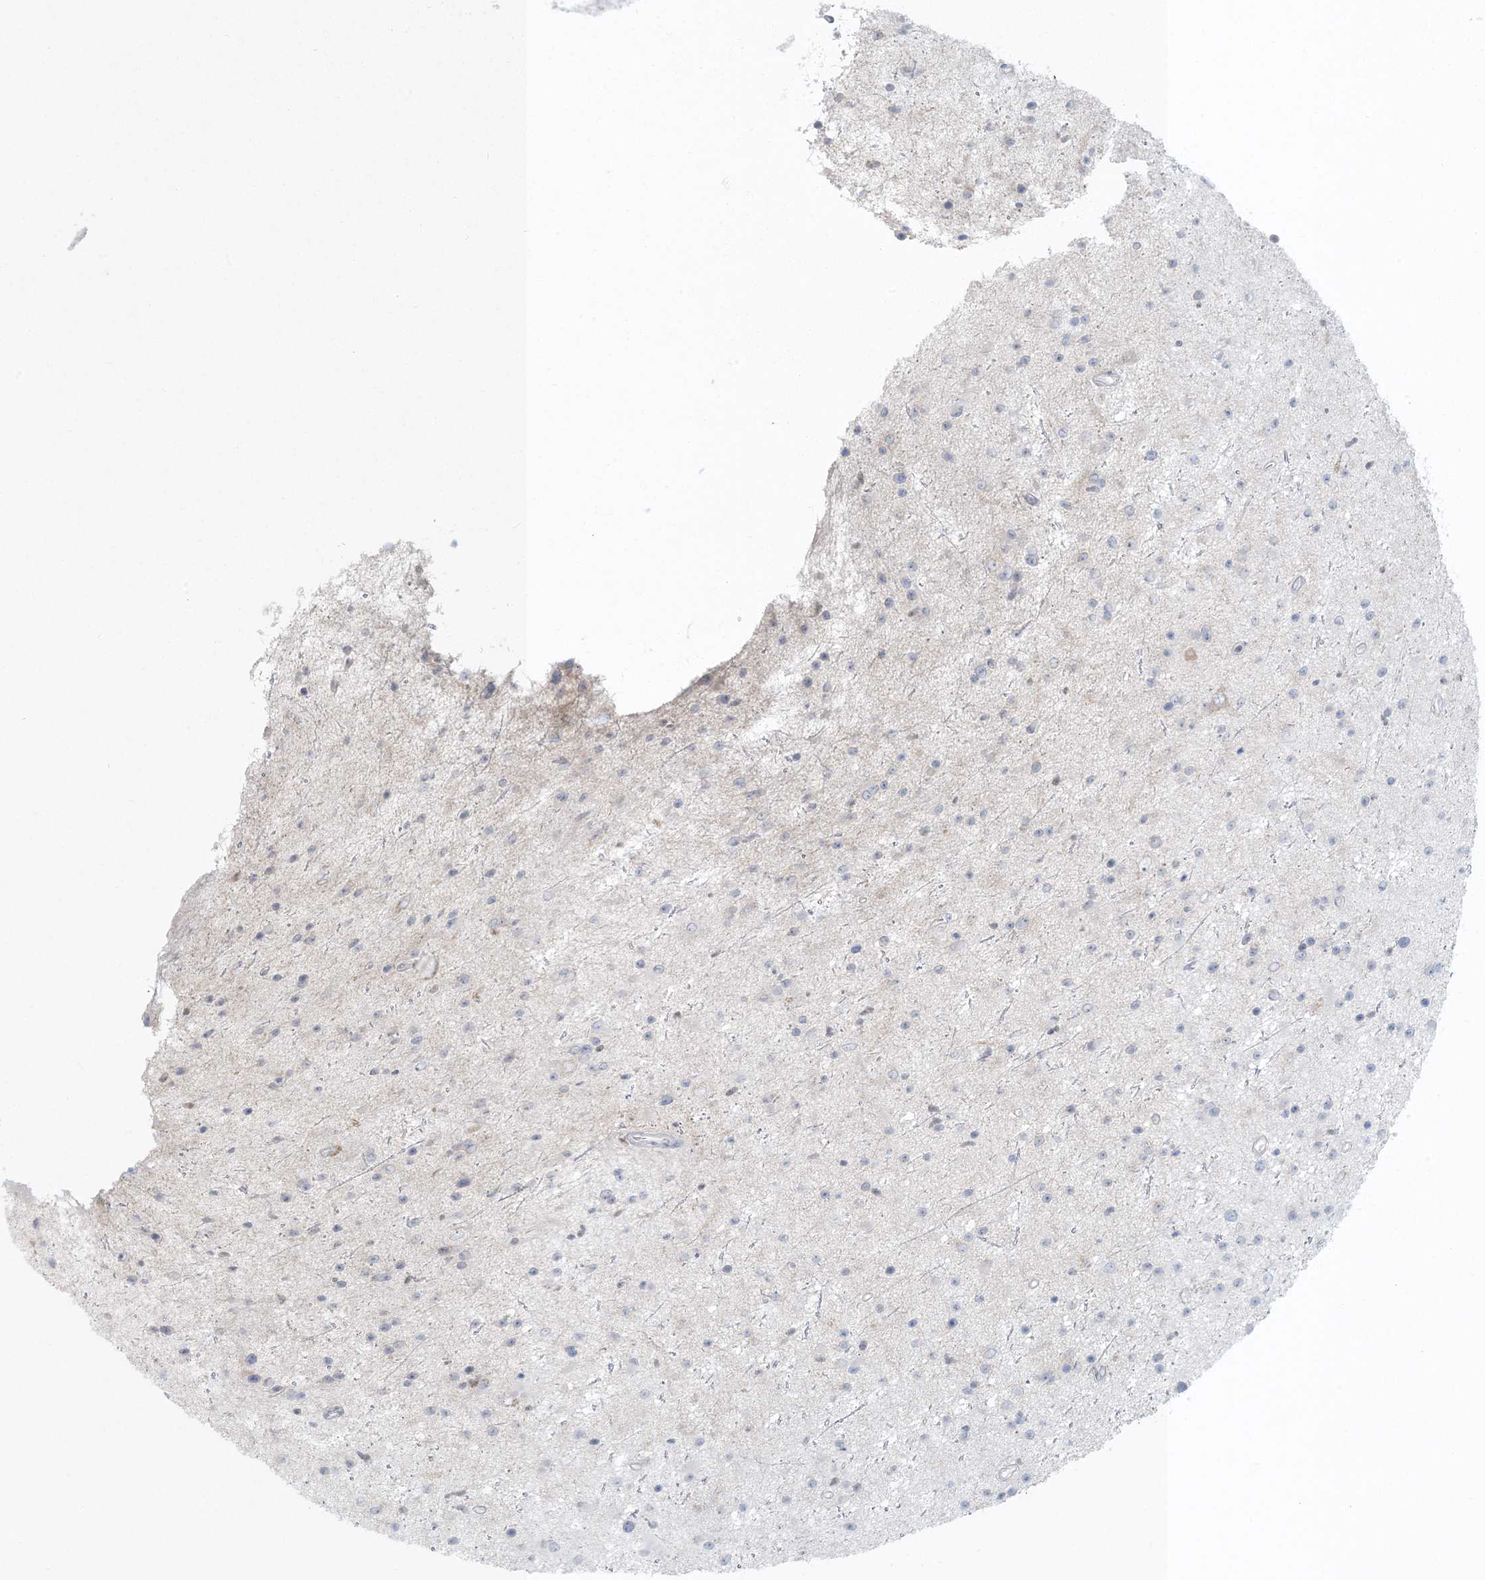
{"staining": {"intensity": "negative", "quantity": "none", "location": "none"}, "tissue": "glioma", "cell_type": "Tumor cells", "image_type": "cancer", "snomed": [{"axis": "morphology", "description": "Glioma, malignant, Low grade"}, {"axis": "topography", "description": "Cerebral cortex"}], "caption": "High power microscopy photomicrograph of an immunohistochemistry histopathology image of malignant glioma (low-grade), revealing no significant staining in tumor cells. The staining is performed using DAB (3,3'-diaminobenzidine) brown chromogen with nuclei counter-stained in using hematoxylin.", "gene": "CTDNEP1", "patient": {"sex": "female", "age": 39}}